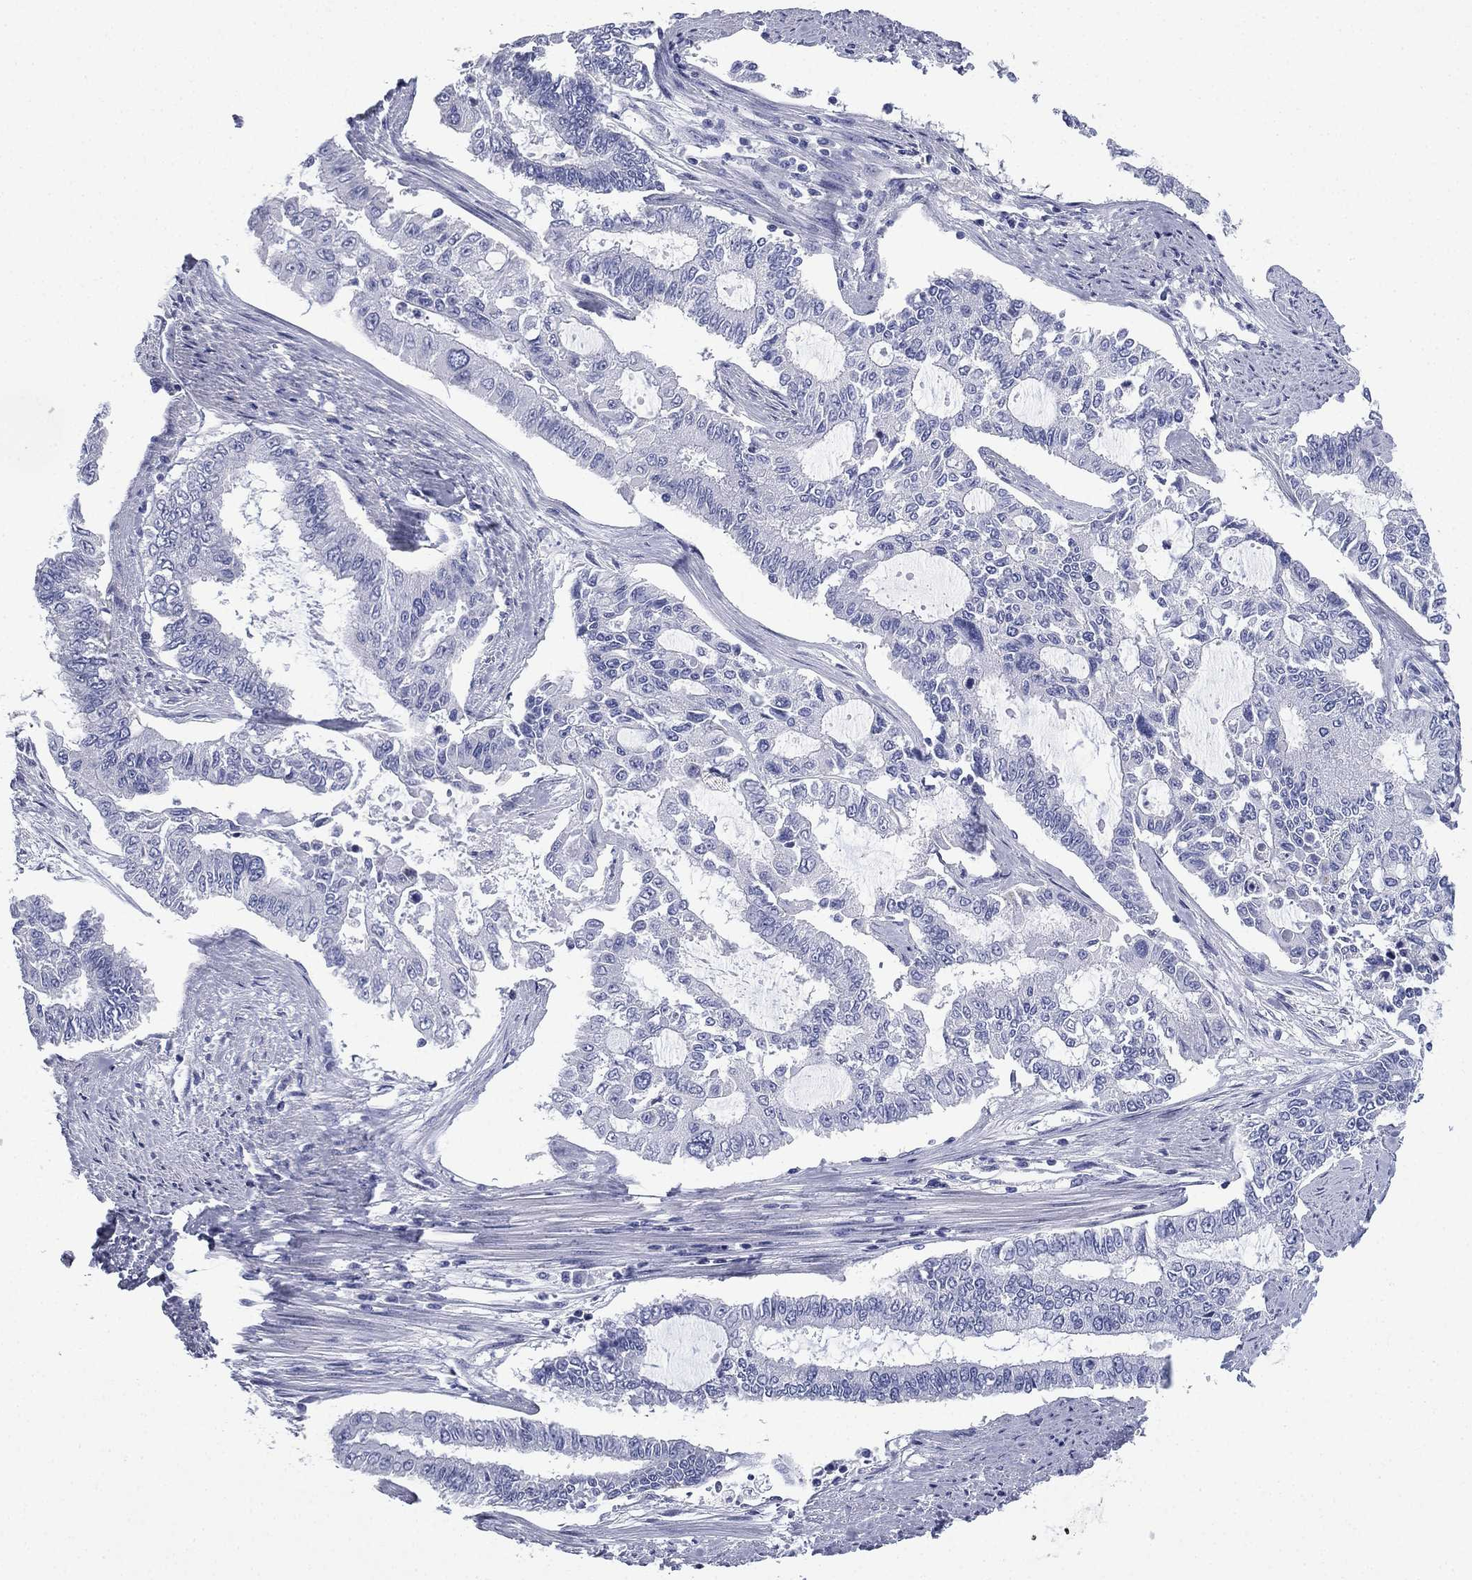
{"staining": {"intensity": "negative", "quantity": "none", "location": "none"}, "tissue": "endometrial cancer", "cell_type": "Tumor cells", "image_type": "cancer", "snomed": [{"axis": "morphology", "description": "Adenocarcinoma, NOS"}, {"axis": "topography", "description": "Uterus"}], "caption": "There is no significant positivity in tumor cells of adenocarcinoma (endometrial). (Brightfield microscopy of DAB (3,3'-diaminobenzidine) immunohistochemistry (IHC) at high magnification).", "gene": "FCER2", "patient": {"sex": "female", "age": 59}}